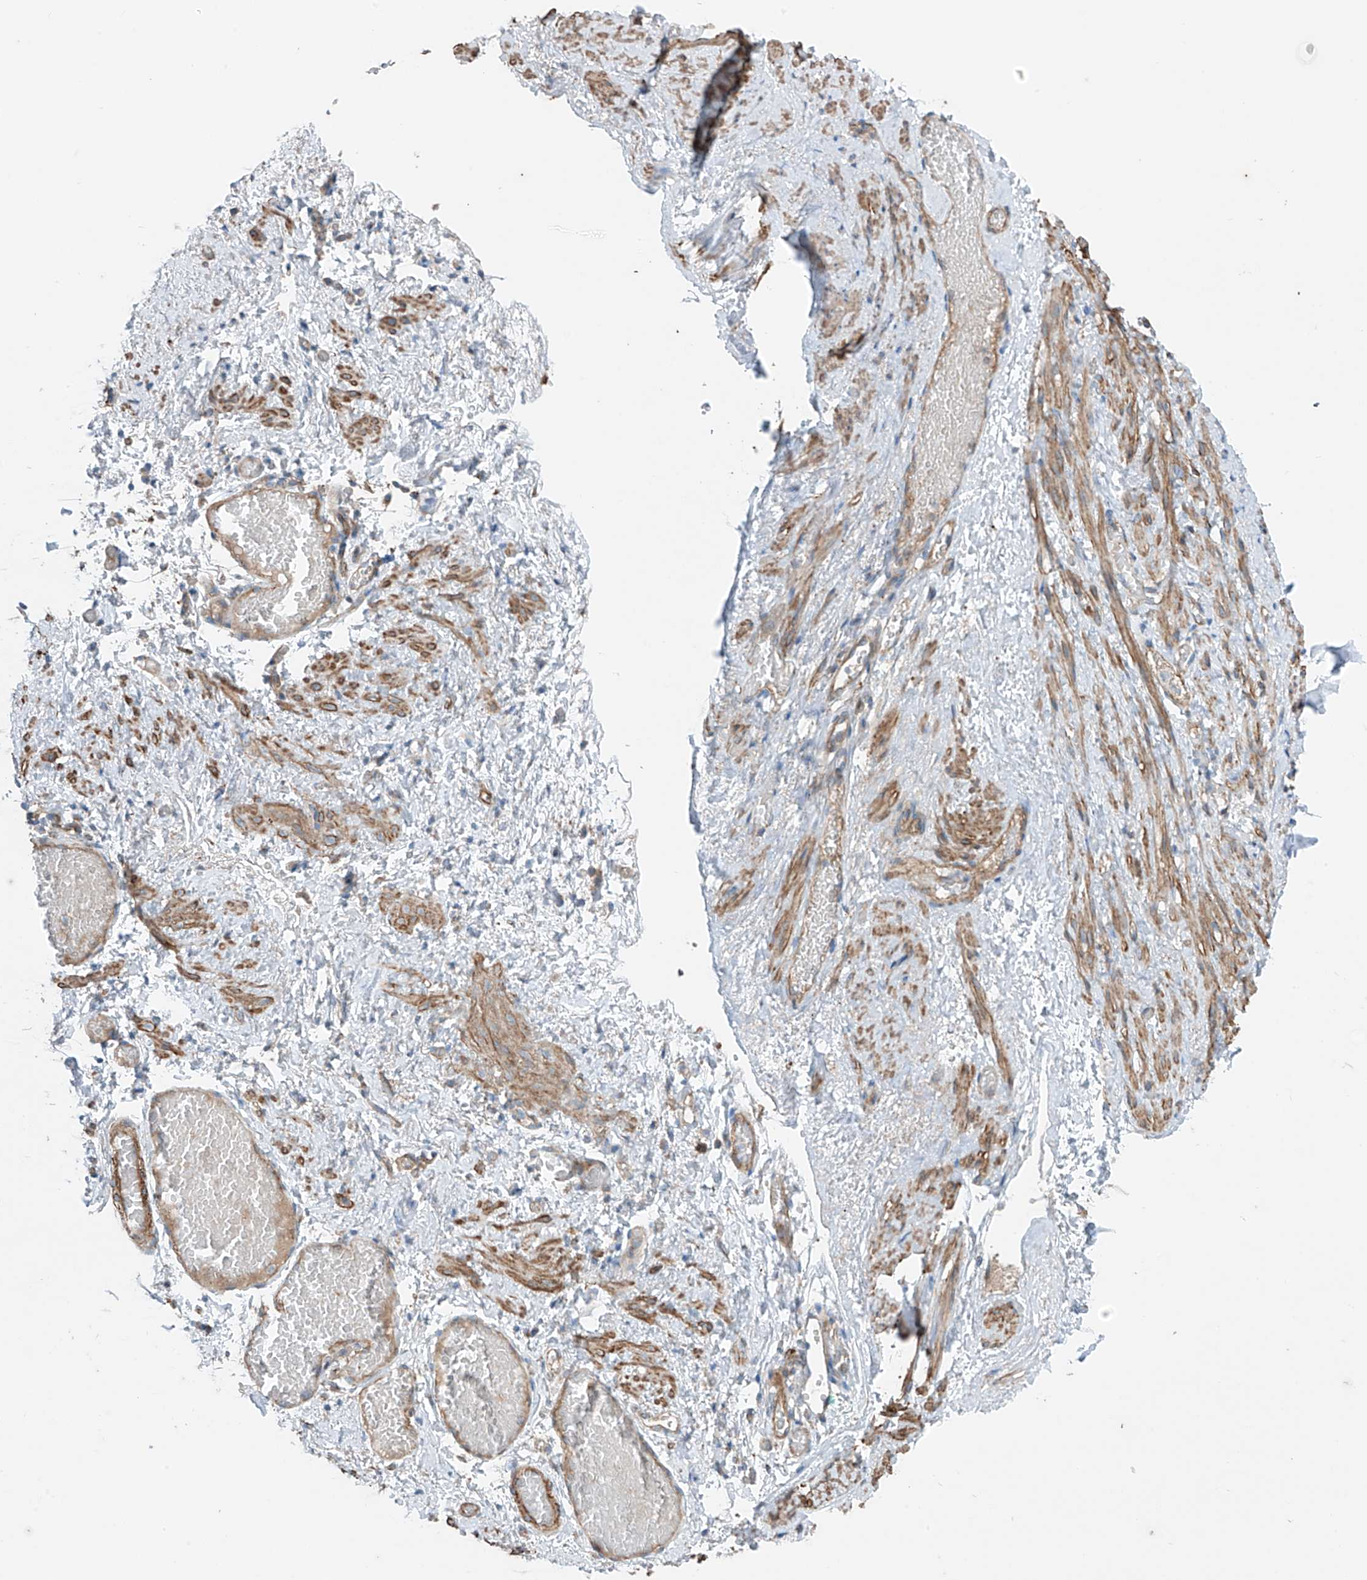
{"staining": {"intensity": "weak", "quantity": ">75%", "location": "cytoplasmic/membranous"}, "tissue": "adipose tissue", "cell_type": "Adipocytes", "image_type": "normal", "snomed": [{"axis": "morphology", "description": "Normal tissue, NOS"}, {"axis": "topography", "description": "Smooth muscle"}, {"axis": "topography", "description": "Peripheral nerve tissue"}], "caption": "Immunohistochemical staining of benign adipose tissue displays low levels of weak cytoplasmic/membranous positivity in about >75% of adipocytes.", "gene": "SLC1A5", "patient": {"sex": "female", "age": 39}}